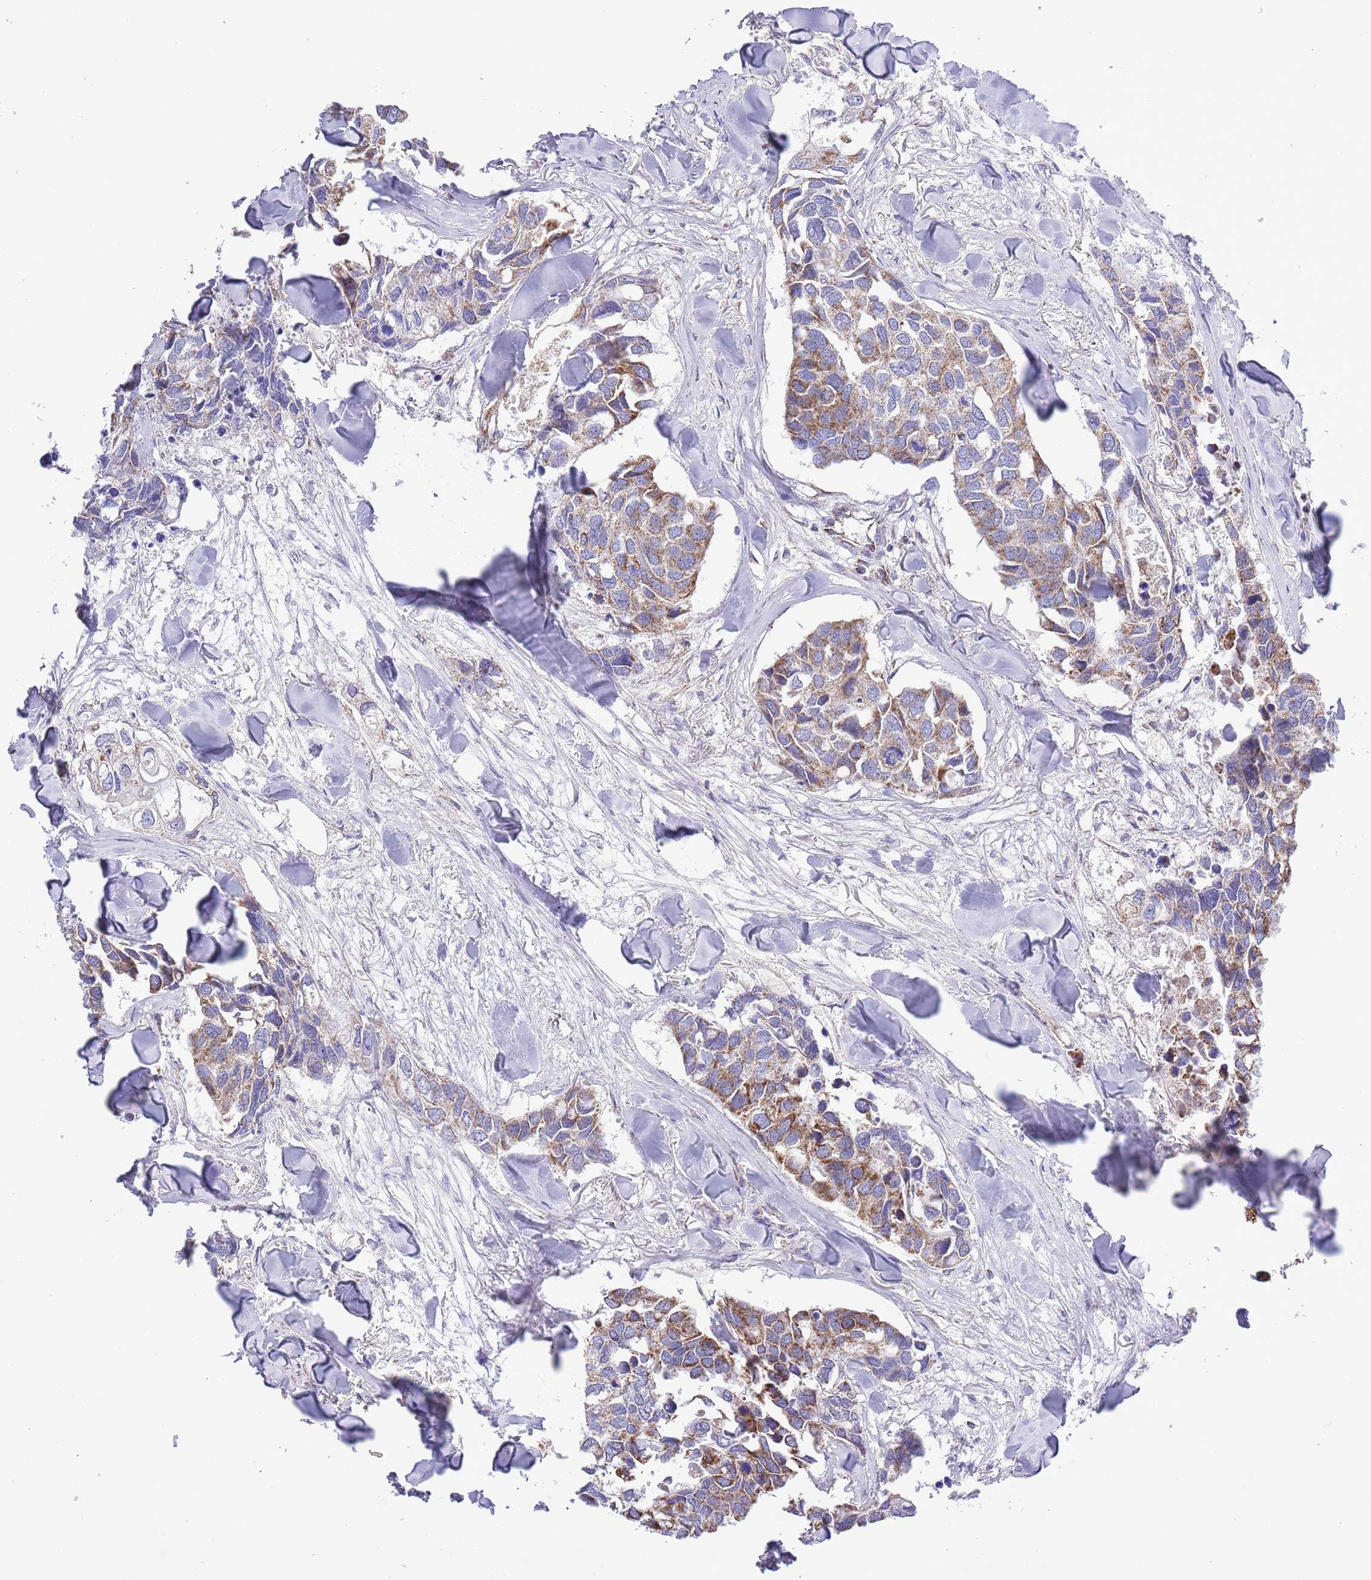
{"staining": {"intensity": "moderate", "quantity": ">75%", "location": "cytoplasmic/membranous"}, "tissue": "breast cancer", "cell_type": "Tumor cells", "image_type": "cancer", "snomed": [{"axis": "morphology", "description": "Duct carcinoma"}, {"axis": "topography", "description": "Breast"}], "caption": "A medium amount of moderate cytoplasmic/membranous expression is appreciated in approximately >75% of tumor cells in infiltrating ductal carcinoma (breast) tissue. (DAB = brown stain, brightfield microscopy at high magnification).", "gene": "TEKTIP1", "patient": {"sex": "female", "age": 83}}